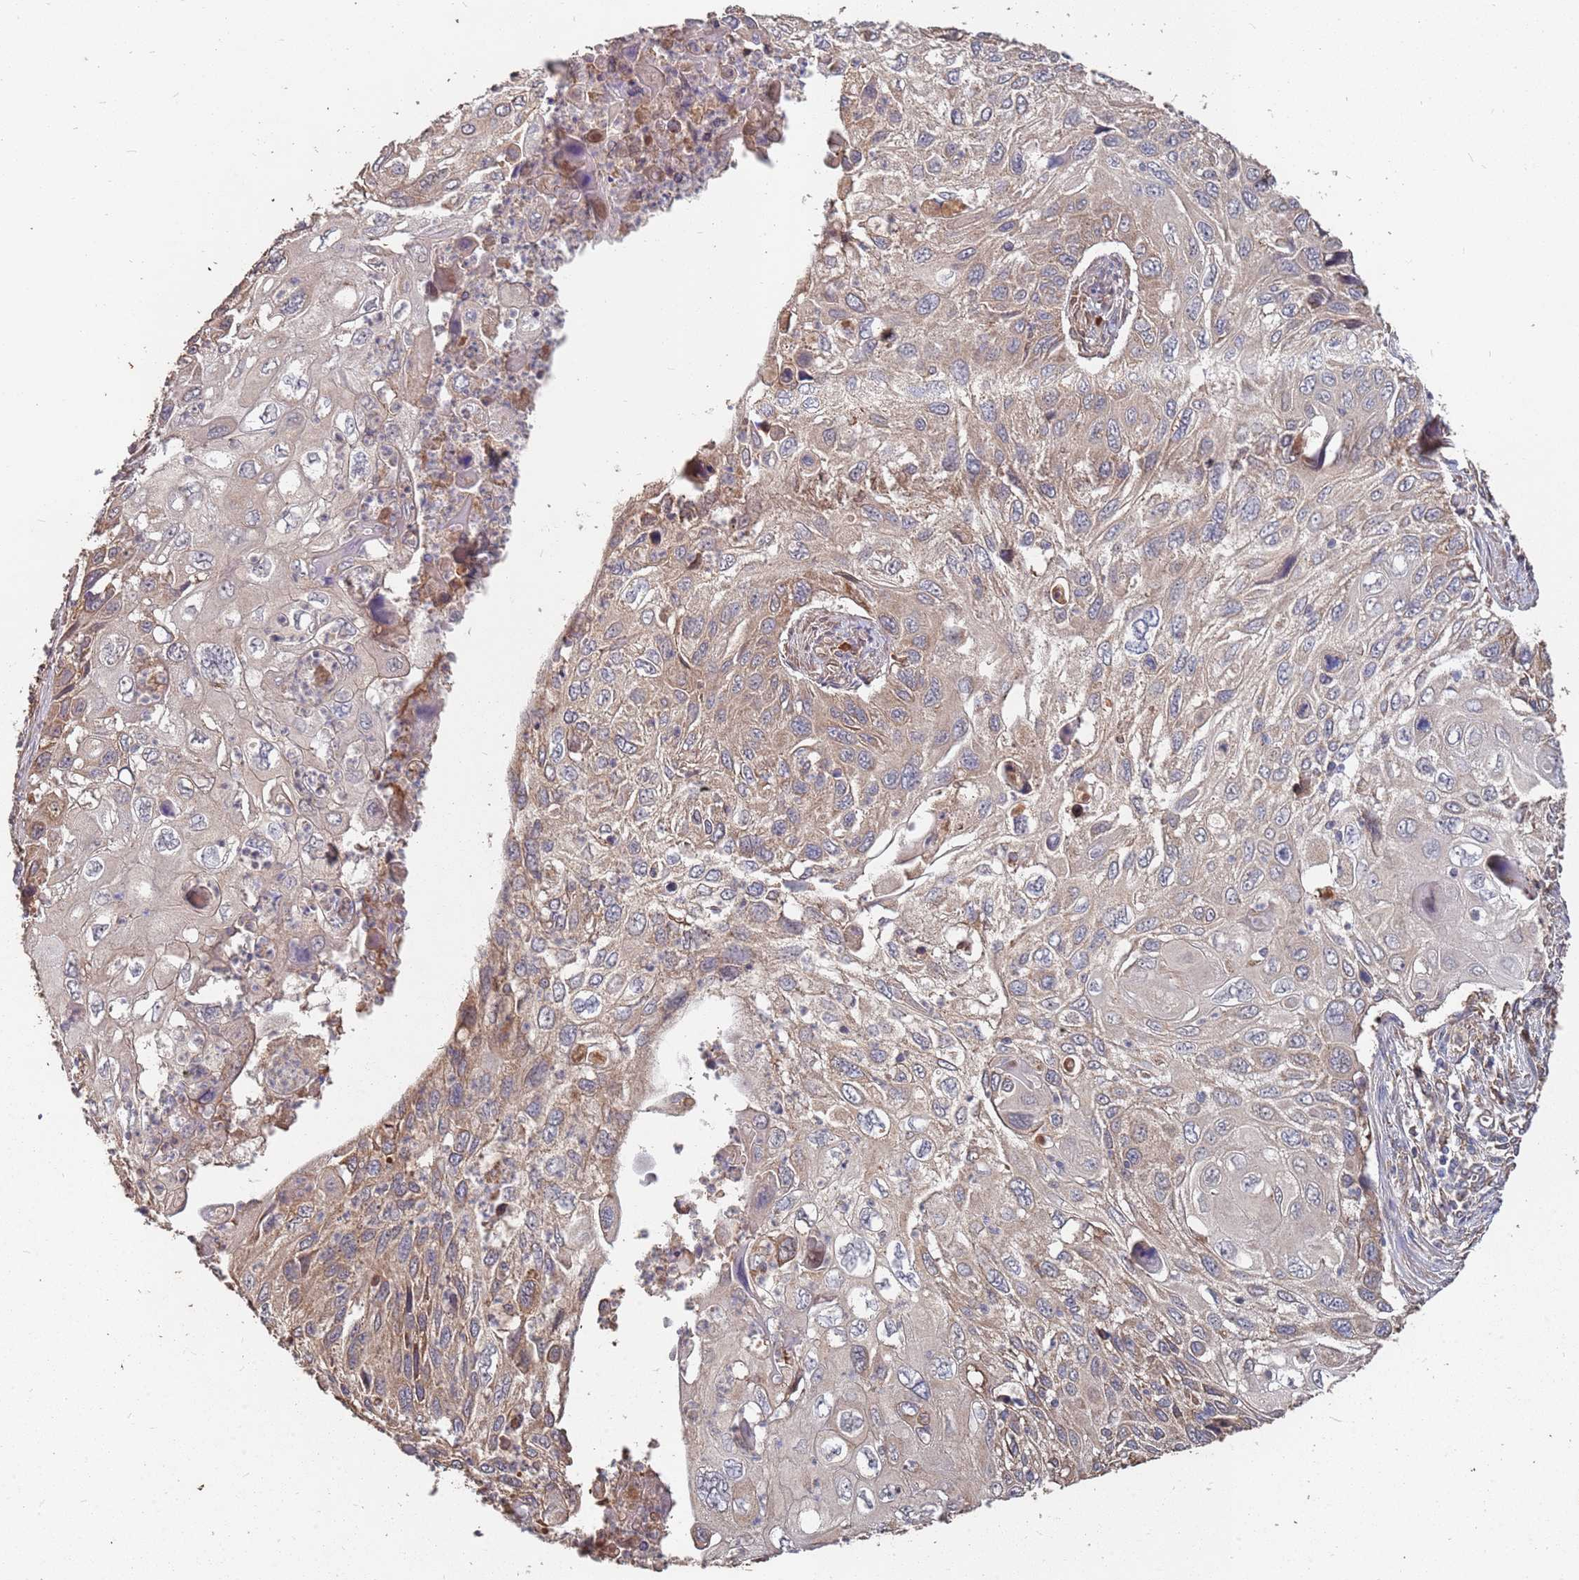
{"staining": {"intensity": "weak", "quantity": ">75%", "location": "cytoplasmic/membranous"}, "tissue": "cervical cancer", "cell_type": "Tumor cells", "image_type": "cancer", "snomed": [{"axis": "morphology", "description": "Squamous cell carcinoma, NOS"}, {"axis": "topography", "description": "Cervix"}], "caption": "IHC micrograph of neoplastic tissue: squamous cell carcinoma (cervical) stained using IHC demonstrates low levels of weak protein expression localized specifically in the cytoplasmic/membranous of tumor cells, appearing as a cytoplasmic/membranous brown color.", "gene": "ATG5", "patient": {"sex": "female", "age": 70}}